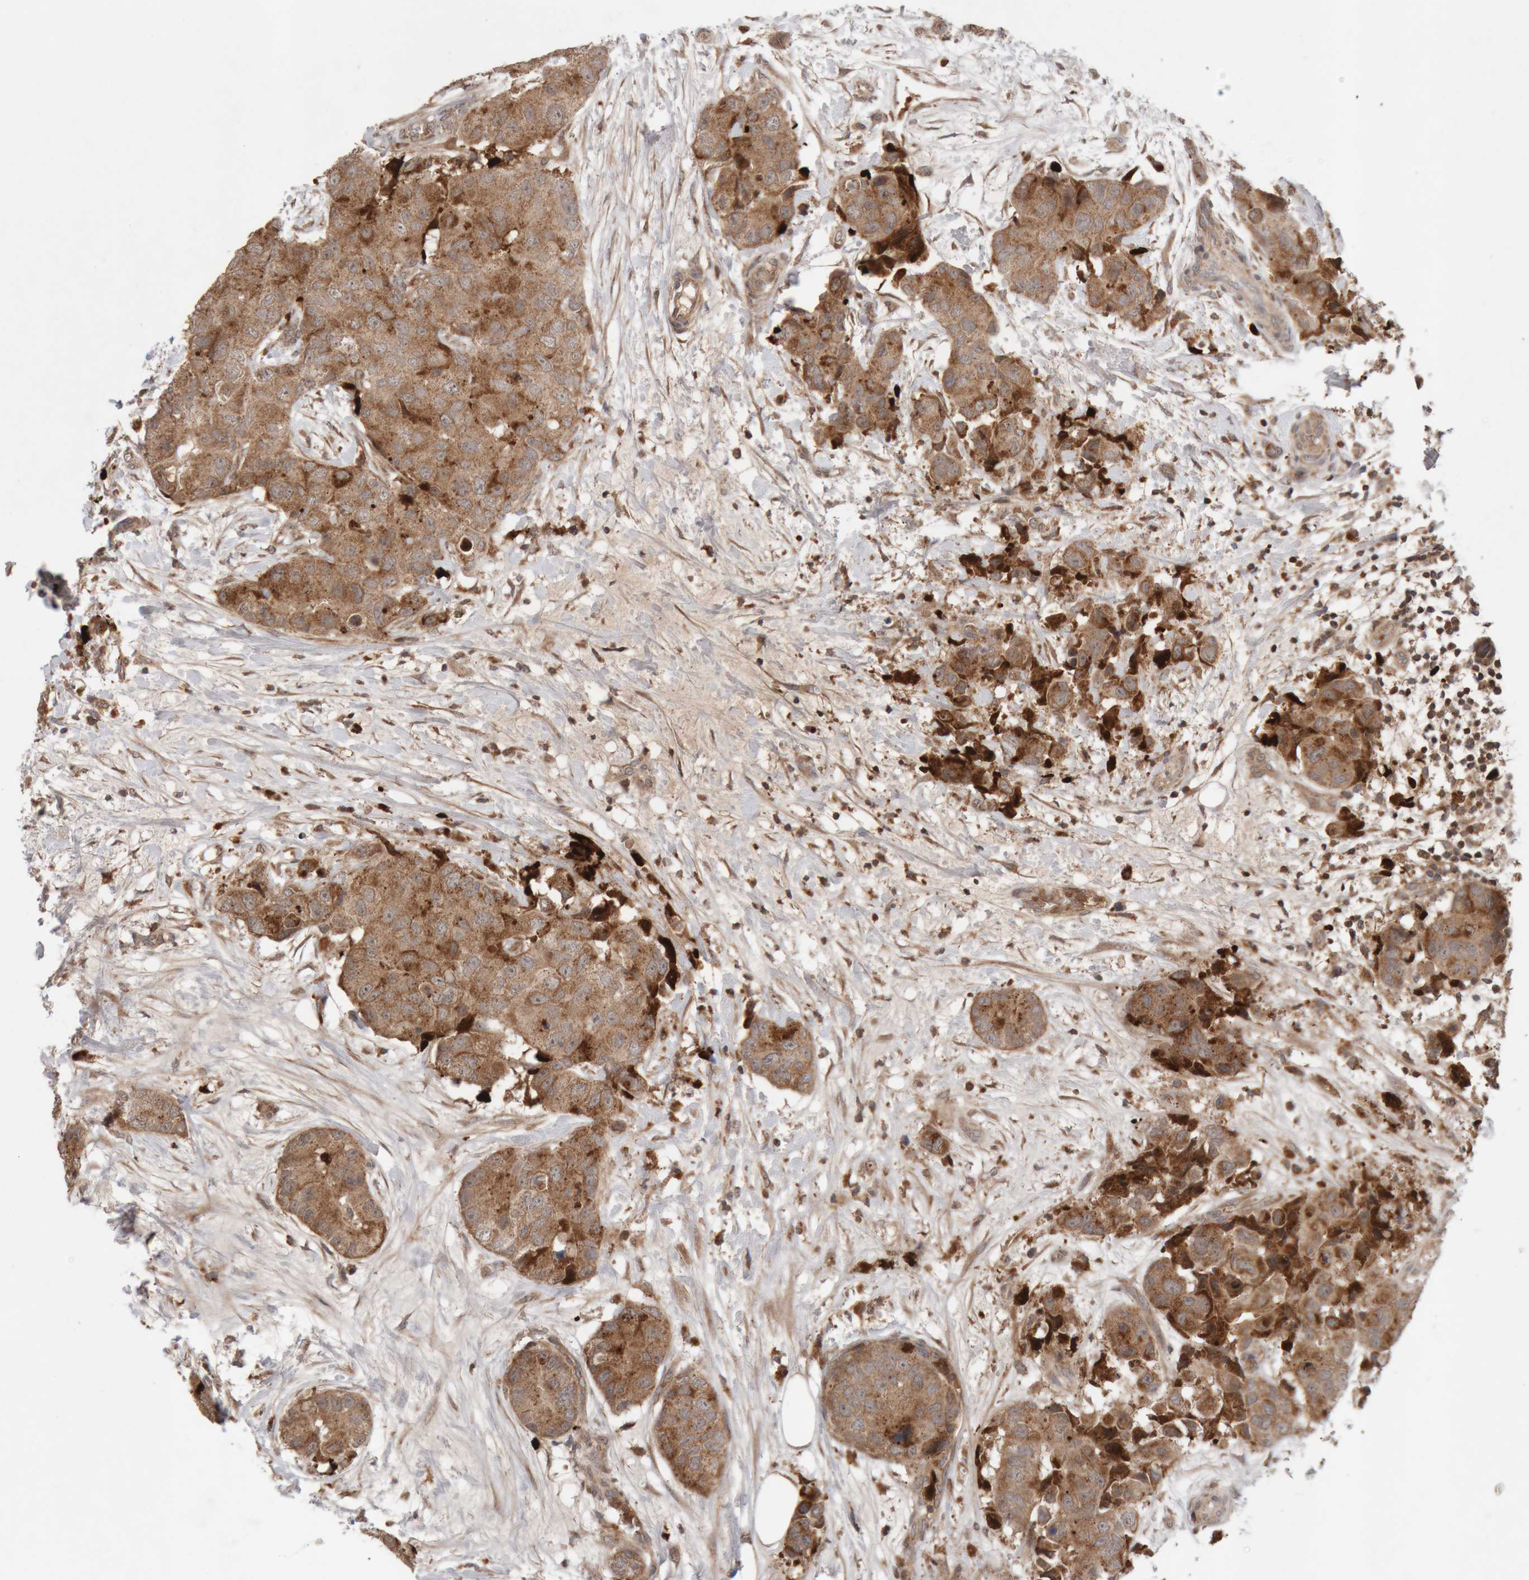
{"staining": {"intensity": "moderate", "quantity": ">75%", "location": "cytoplasmic/membranous"}, "tissue": "breast cancer", "cell_type": "Tumor cells", "image_type": "cancer", "snomed": [{"axis": "morphology", "description": "Duct carcinoma"}, {"axis": "topography", "description": "Breast"}], "caption": "About >75% of tumor cells in breast cancer show moderate cytoplasmic/membranous protein expression as visualized by brown immunohistochemical staining.", "gene": "KIF21B", "patient": {"sex": "female", "age": 62}}